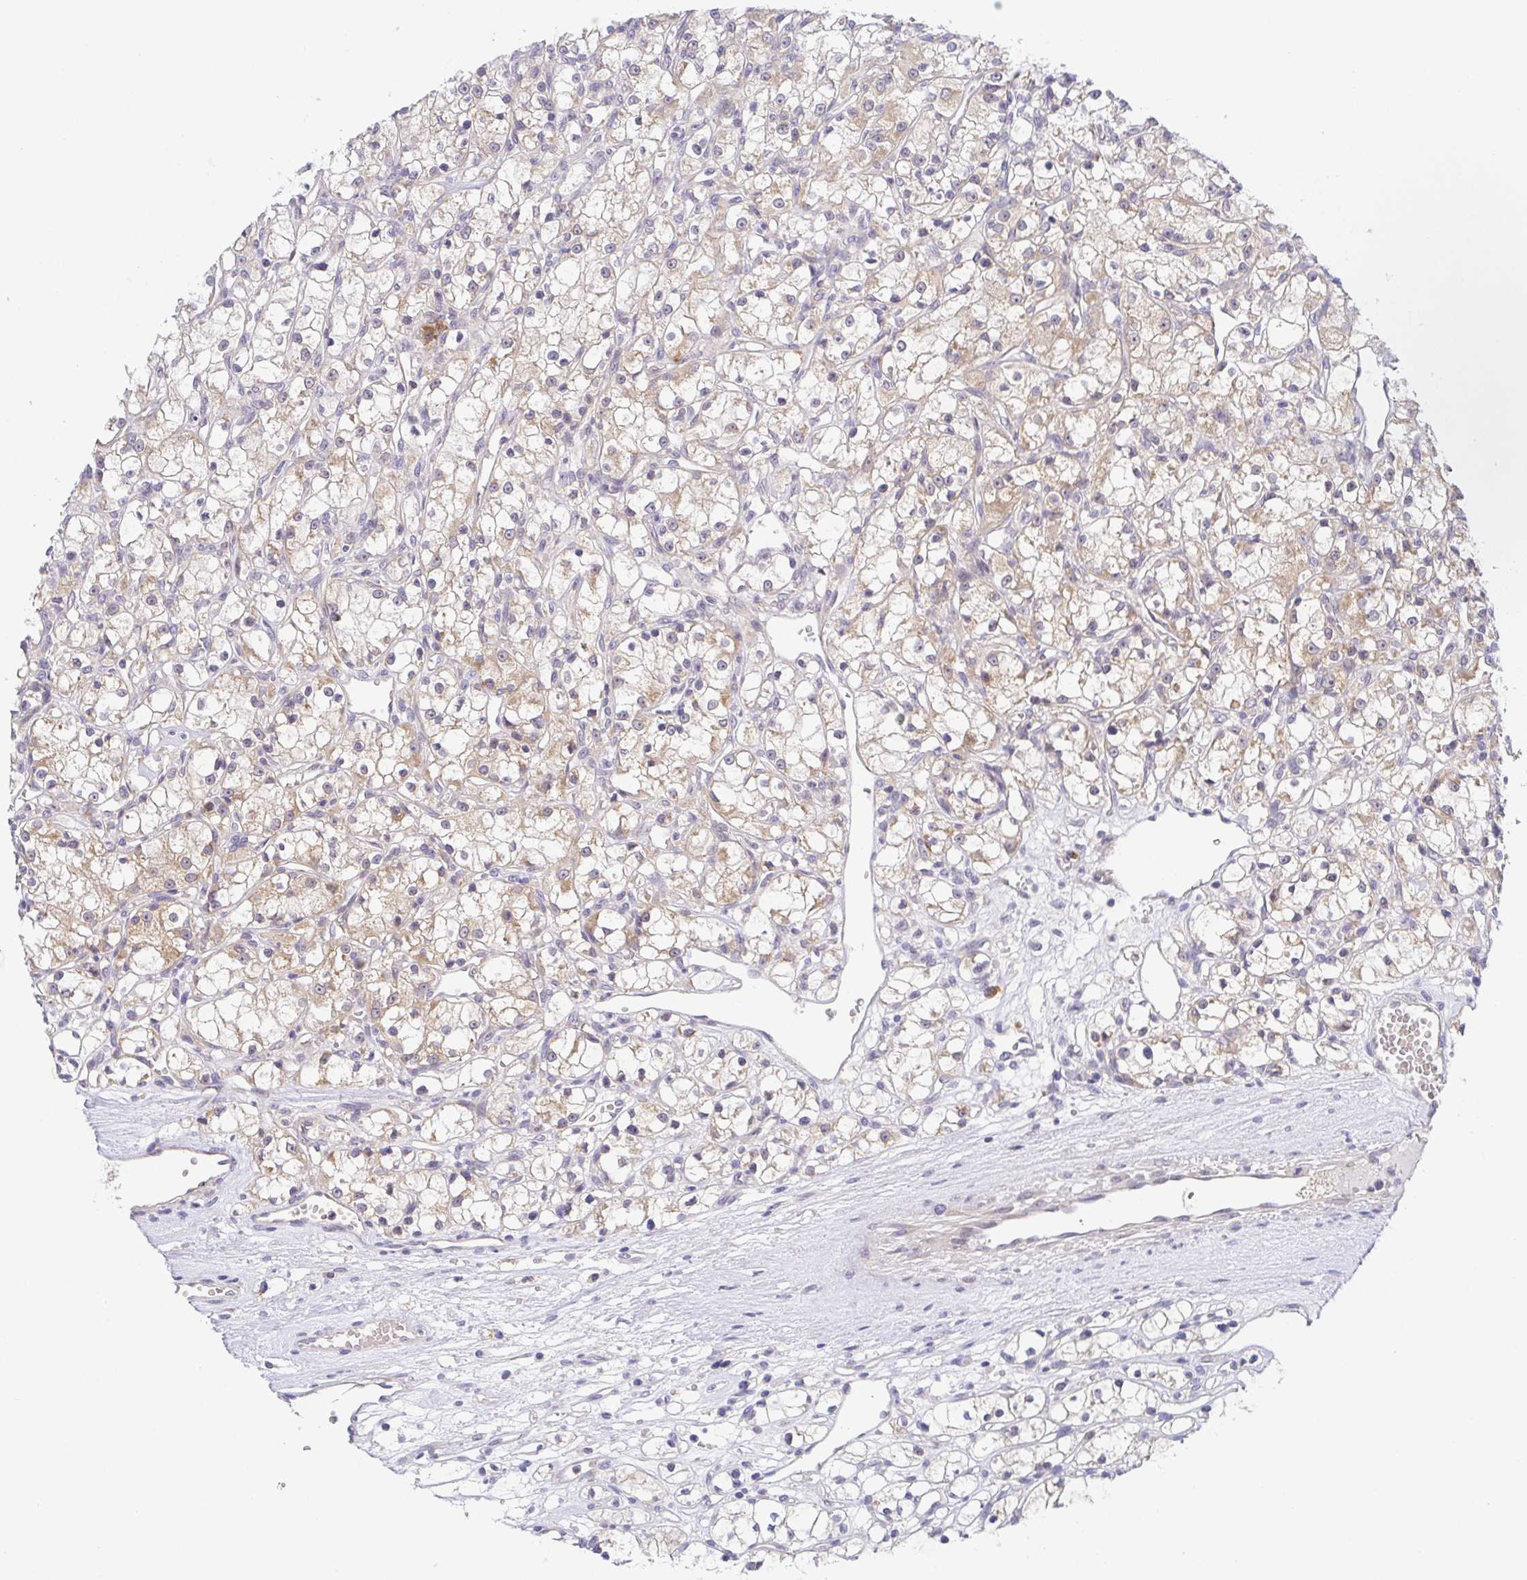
{"staining": {"intensity": "weak", "quantity": ">75%", "location": "cytoplasmic/membranous"}, "tissue": "renal cancer", "cell_type": "Tumor cells", "image_type": "cancer", "snomed": [{"axis": "morphology", "description": "Adenocarcinoma, NOS"}, {"axis": "topography", "description": "Kidney"}], "caption": "Immunohistochemical staining of human renal cancer displays weak cytoplasmic/membranous protein staining in approximately >75% of tumor cells.", "gene": "BCL2L1", "patient": {"sex": "female", "age": 59}}